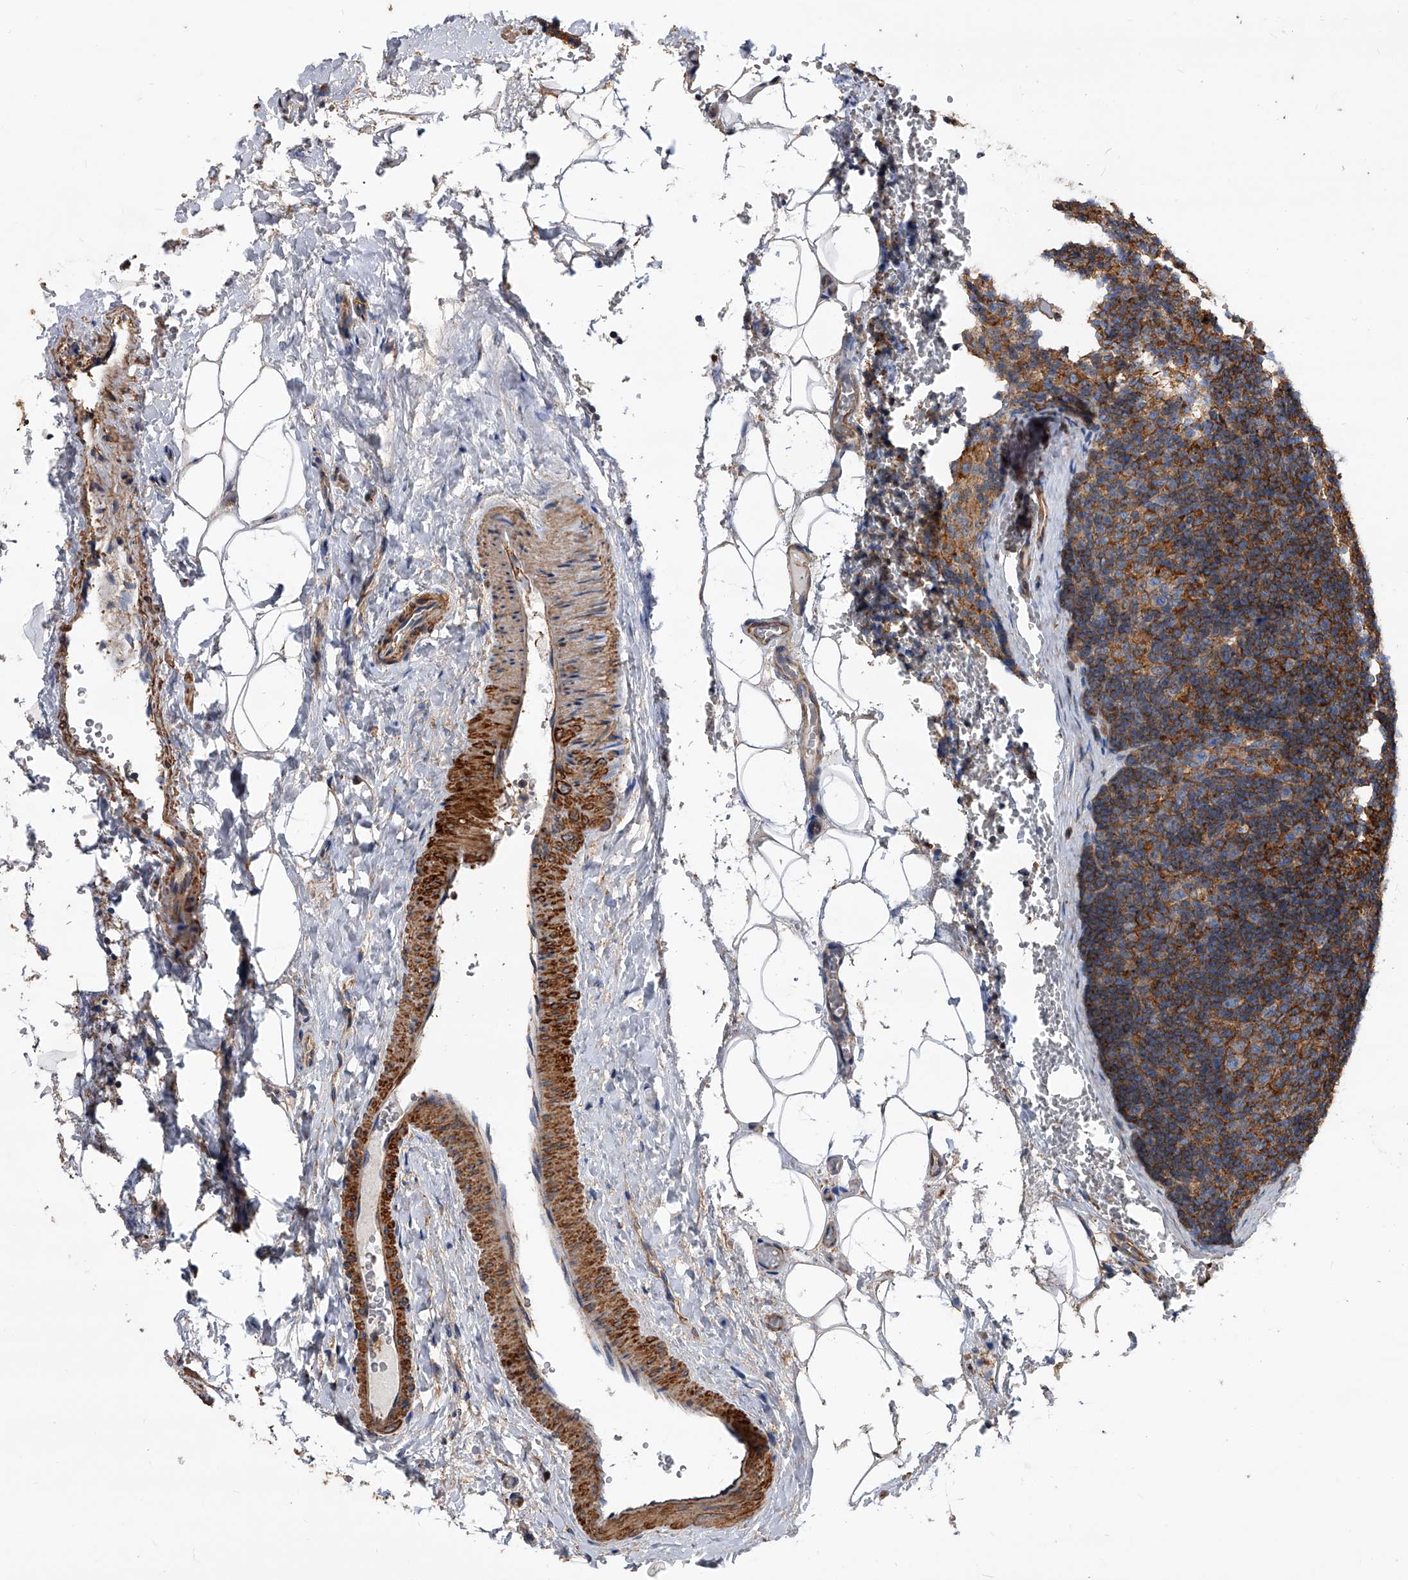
{"staining": {"intensity": "moderate", "quantity": "25%-75%", "location": "cytoplasmic/membranous"}, "tissue": "lymph node", "cell_type": "Germinal center cells", "image_type": "normal", "snomed": [{"axis": "morphology", "description": "Normal tissue, NOS"}, {"axis": "topography", "description": "Lymph node"}], "caption": "Immunohistochemical staining of unremarkable human lymph node reveals medium levels of moderate cytoplasmic/membranous positivity in approximately 25%-75% of germinal center cells.", "gene": "PISD", "patient": {"sex": "female", "age": 22}}